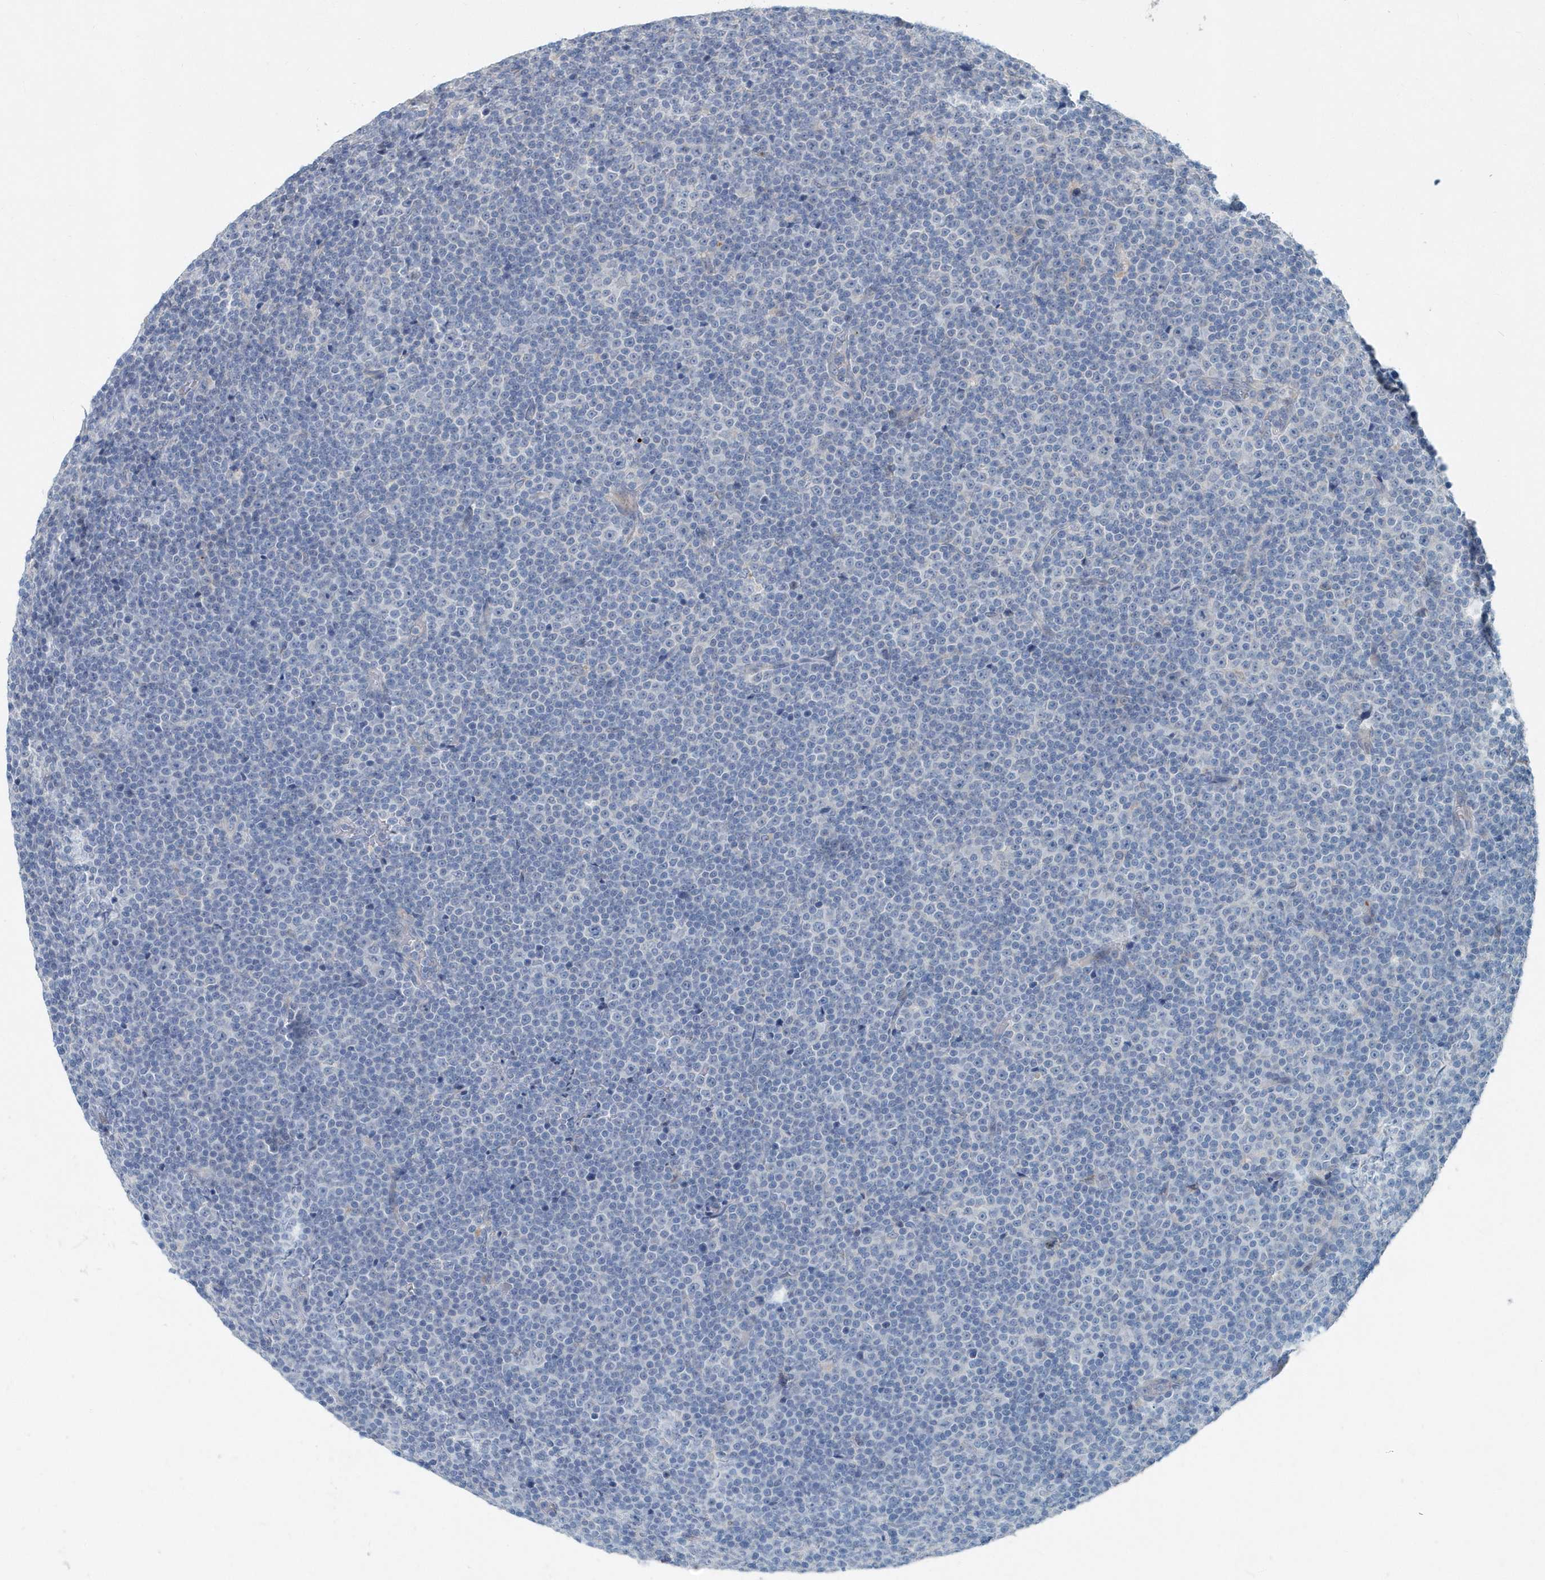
{"staining": {"intensity": "negative", "quantity": "none", "location": "none"}, "tissue": "lymphoma", "cell_type": "Tumor cells", "image_type": "cancer", "snomed": [{"axis": "morphology", "description": "Malignant lymphoma, non-Hodgkin's type, Low grade"}, {"axis": "topography", "description": "Lymph node"}], "caption": "The immunohistochemistry (IHC) histopathology image has no significant expression in tumor cells of low-grade malignant lymphoma, non-Hodgkin's type tissue. The staining was performed using DAB (3,3'-diaminobenzidine) to visualize the protein expression in brown, while the nuclei were stained in blue with hematoxylin (Magnification: 20x).", "gene": "PFN2", "patient": {"sex": "female", "age": 67}}